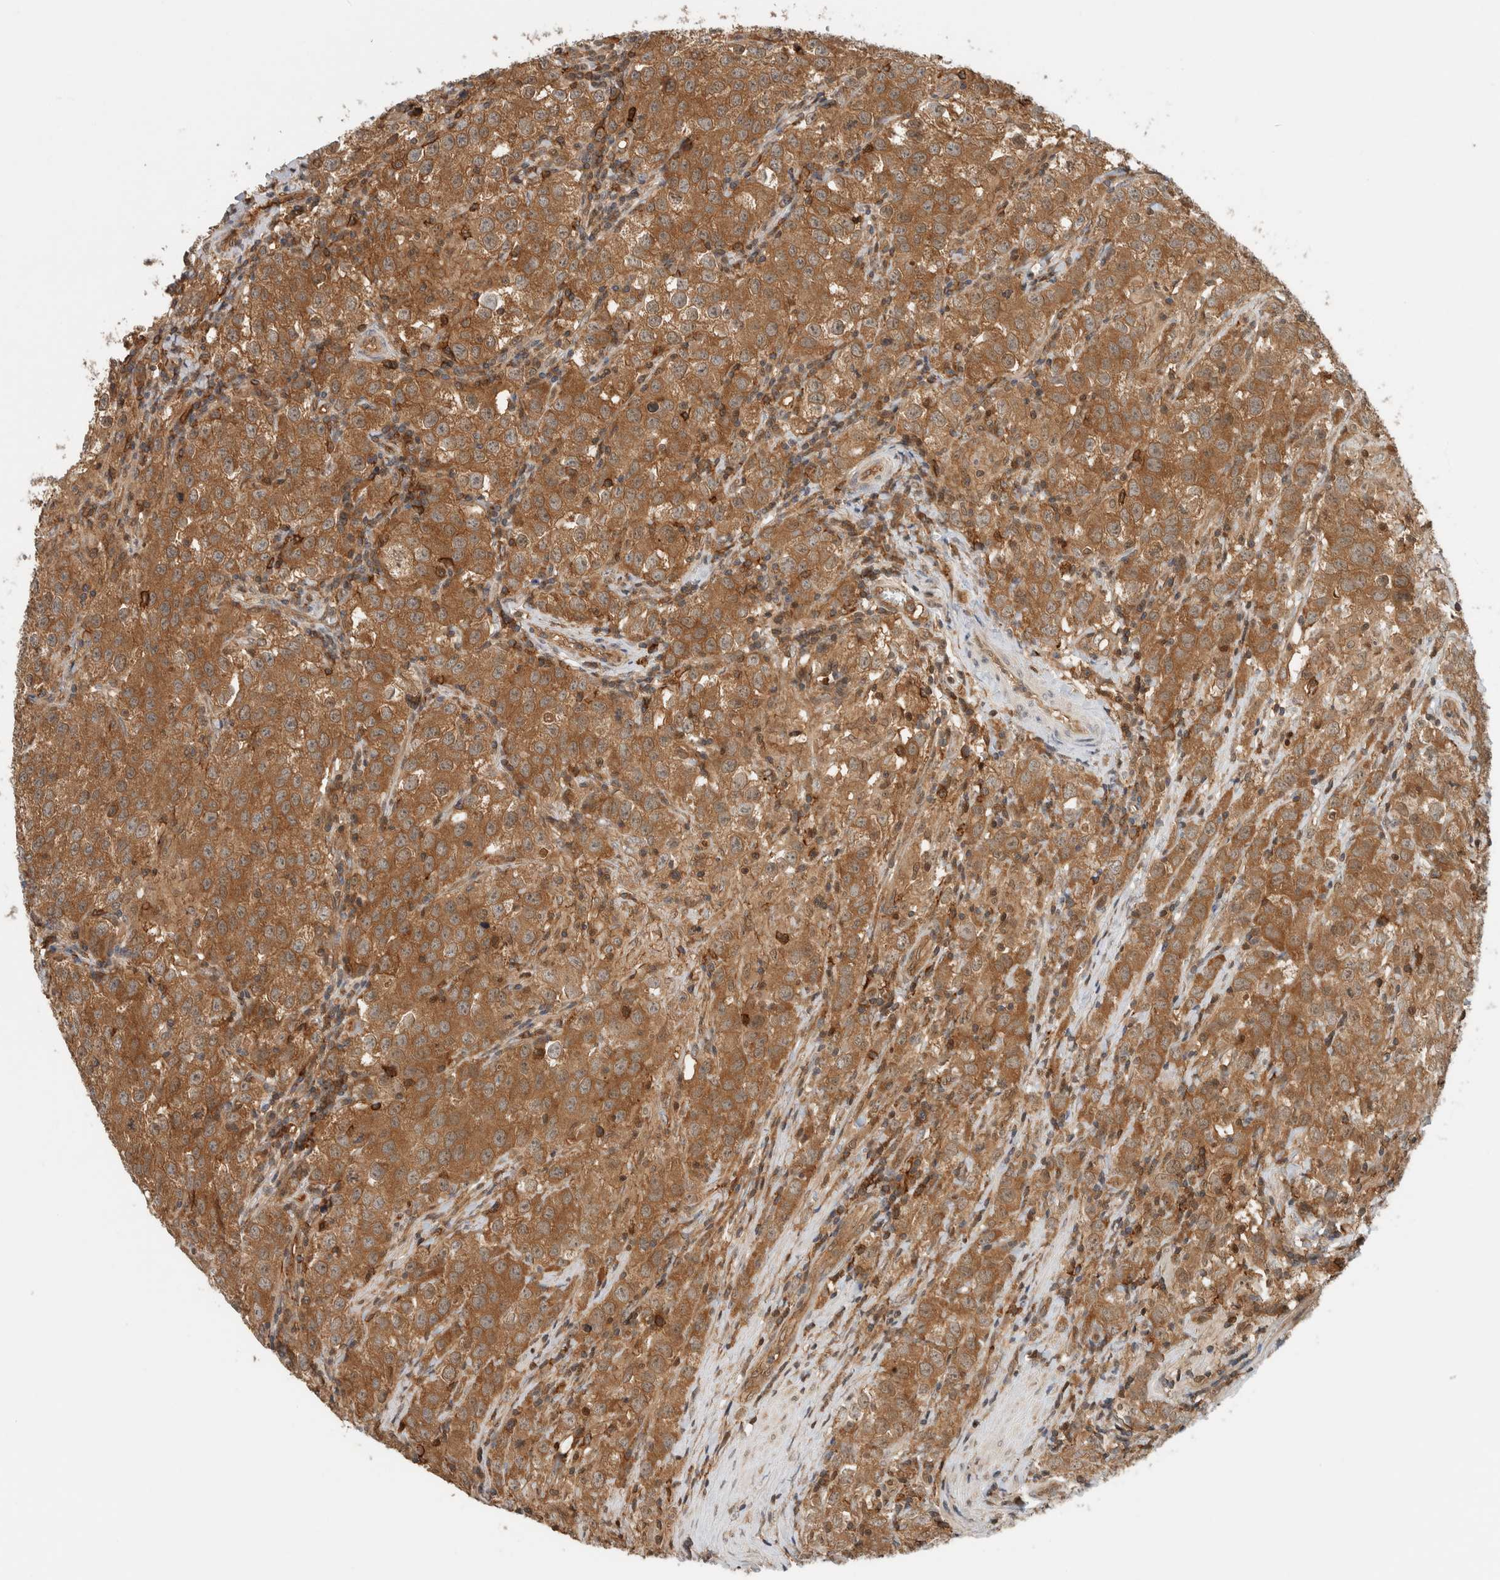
{"staining": {"intensity": "moderate", "quantity": ">75%", "location": "cytoplasmic/membranous"}, "tissue": "testis cancer", "cell_type": "Tumor cells", "image_type": "cancer", "snomed": [{"axis": "morphology", "description": "Seminoma, NOS"}, {"axis": "morphology", "description": "Carcinoma, Embryonal, NOS"}, {"axis": "topography", "description": "Testis"}], "caption": "A histopathology image showing moderate cytoplasmic/membranous positivity in approximately >75% of tumor cells in testis seminoma, as visualized by brown immunohistochemical staining.", "gene": "PFDN4", "patient": {"sex": "male", "age": 43}}